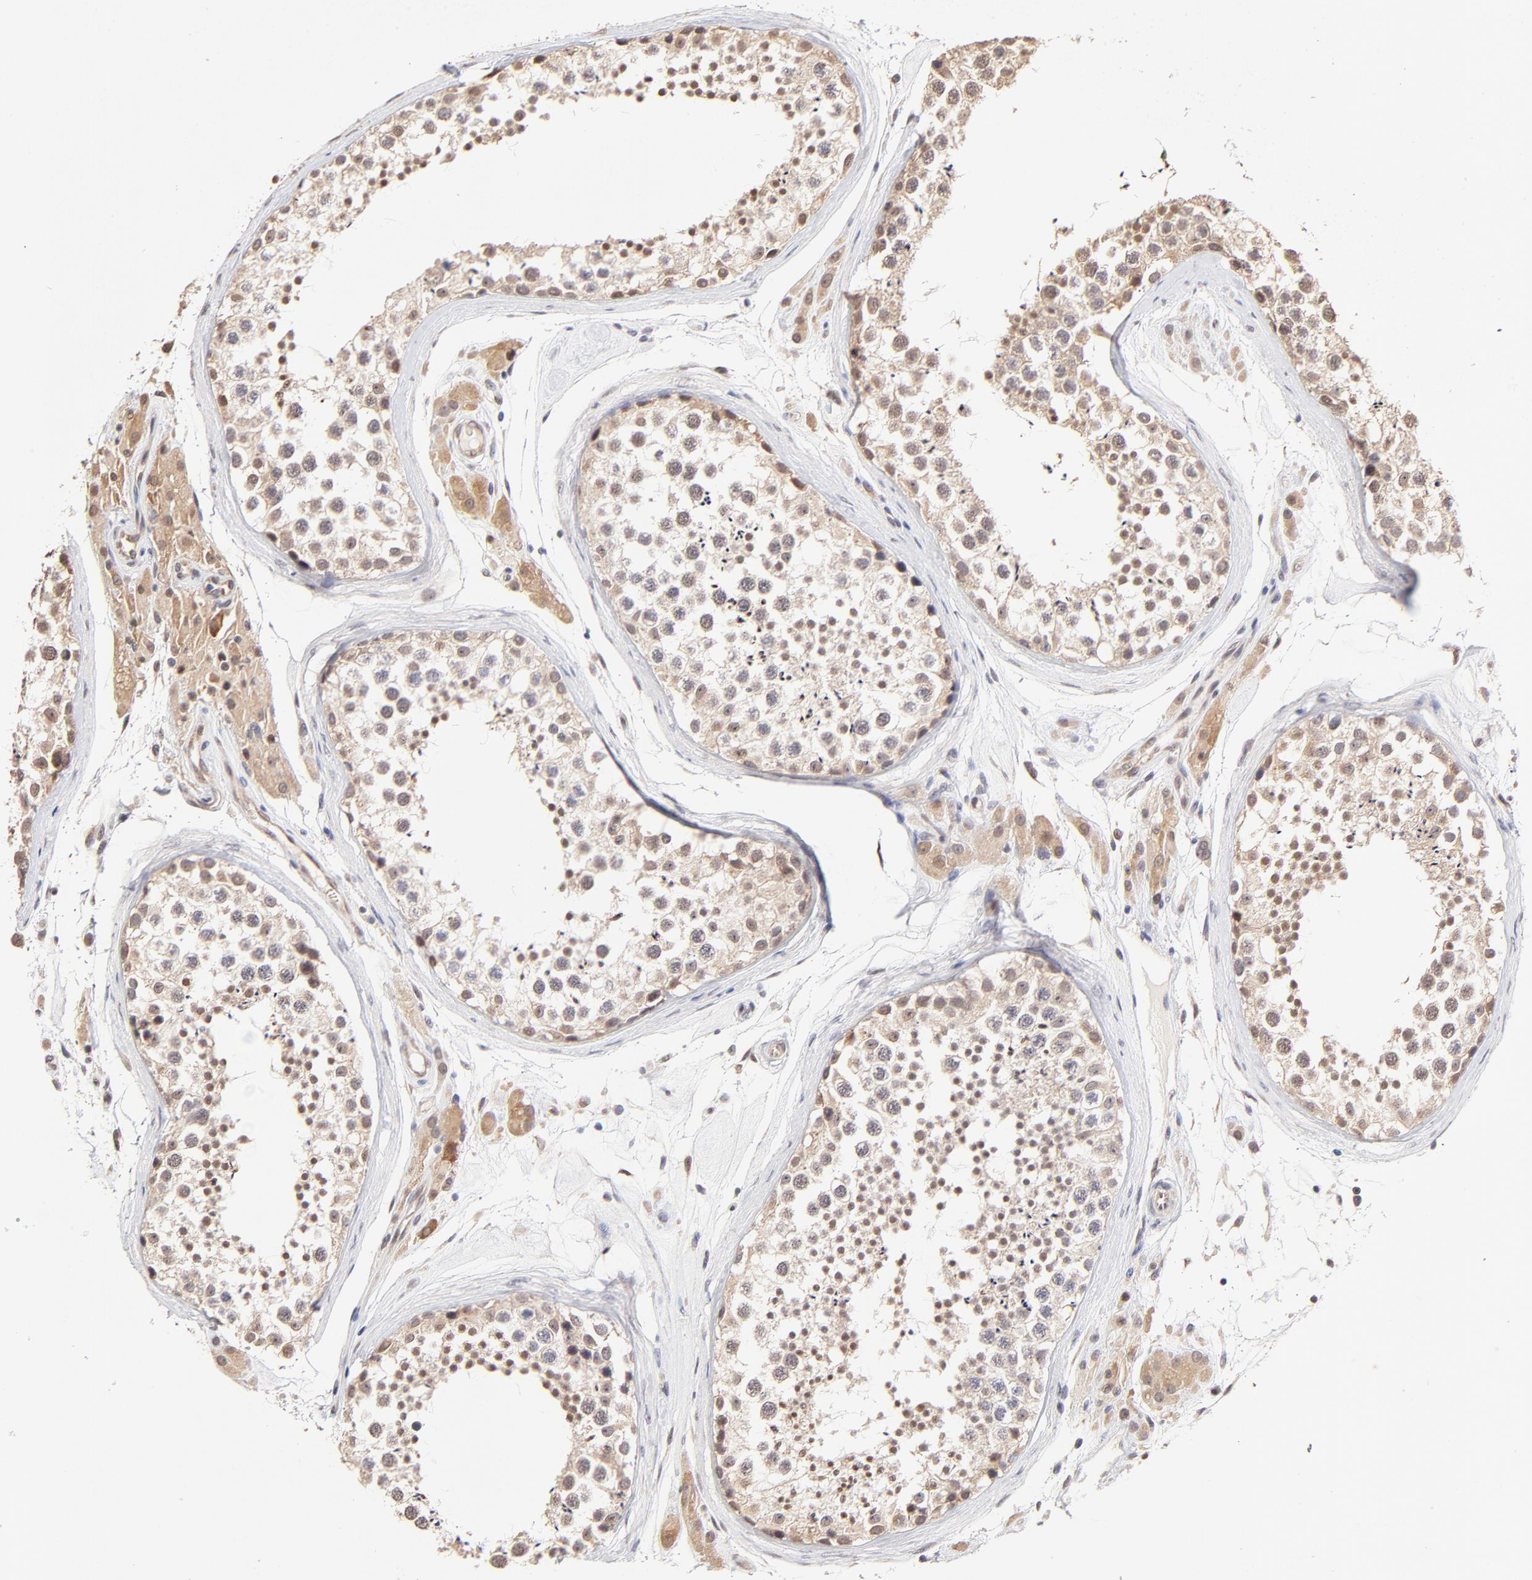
{"staining": {"intensity": "moderate", "quantity": ">75%", "location": "cytoplasmic/membranous"}, "tissue": "testis", "cell_type": "Cells in seminiferous ducts", "image_type": "normal", "snomed": [{"axis": "morphology", "description": "Normal tissue, NOS"}, {"axis": "topography", "description": "Testis"}], "caption": "Immunohistochemistry (IHC) (DAB) staining of normal testis shows moderate cytoplasmic/membranous protein expression in approximately >75% of cells in seminiferous ducts.", "gene": "ZNF10", "patient": {"sex": "male", "age": 46}}